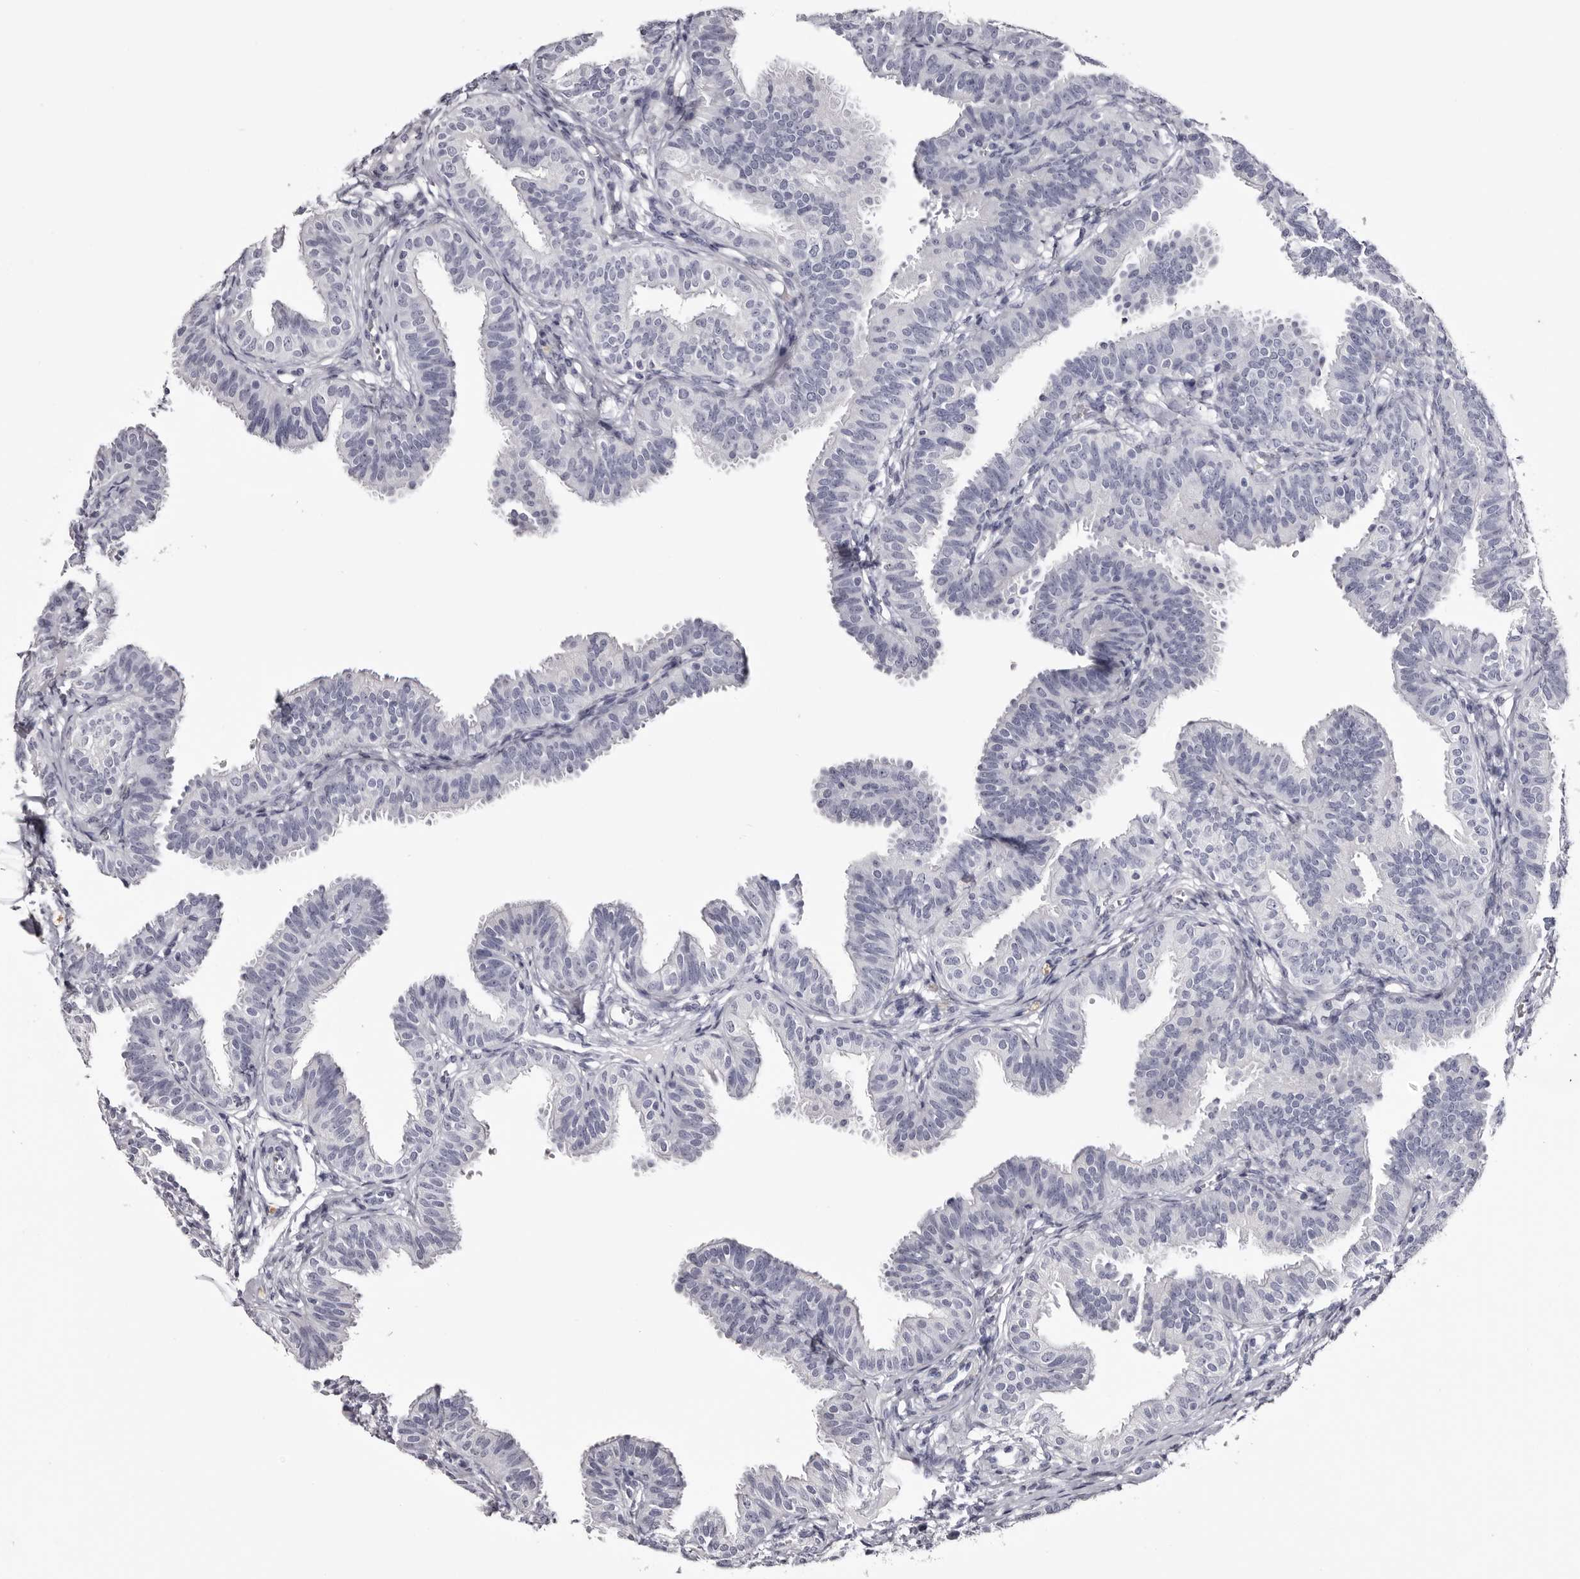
{"staining": {"intensity": "negative", "quantity": "none", "location": "none"}, "tissue": "fallopian tube", "cell_type": "Glandular cells", "image_type": "normal", "snomed": [{"axis": "morphology", "description": "Normal tissue, NOS"}, {"axis": "topography", "description": "Fallopian tube"}], "caption": "Immunohistochemistry (IHC) image of normal fallopian tube: fallopian tube stained with DAB (3,3'-diaminobenzidine) shows no significant protein staining in glandular cells.", "gene": "CA6", "patient": {"sex": "female", "age": 35}}